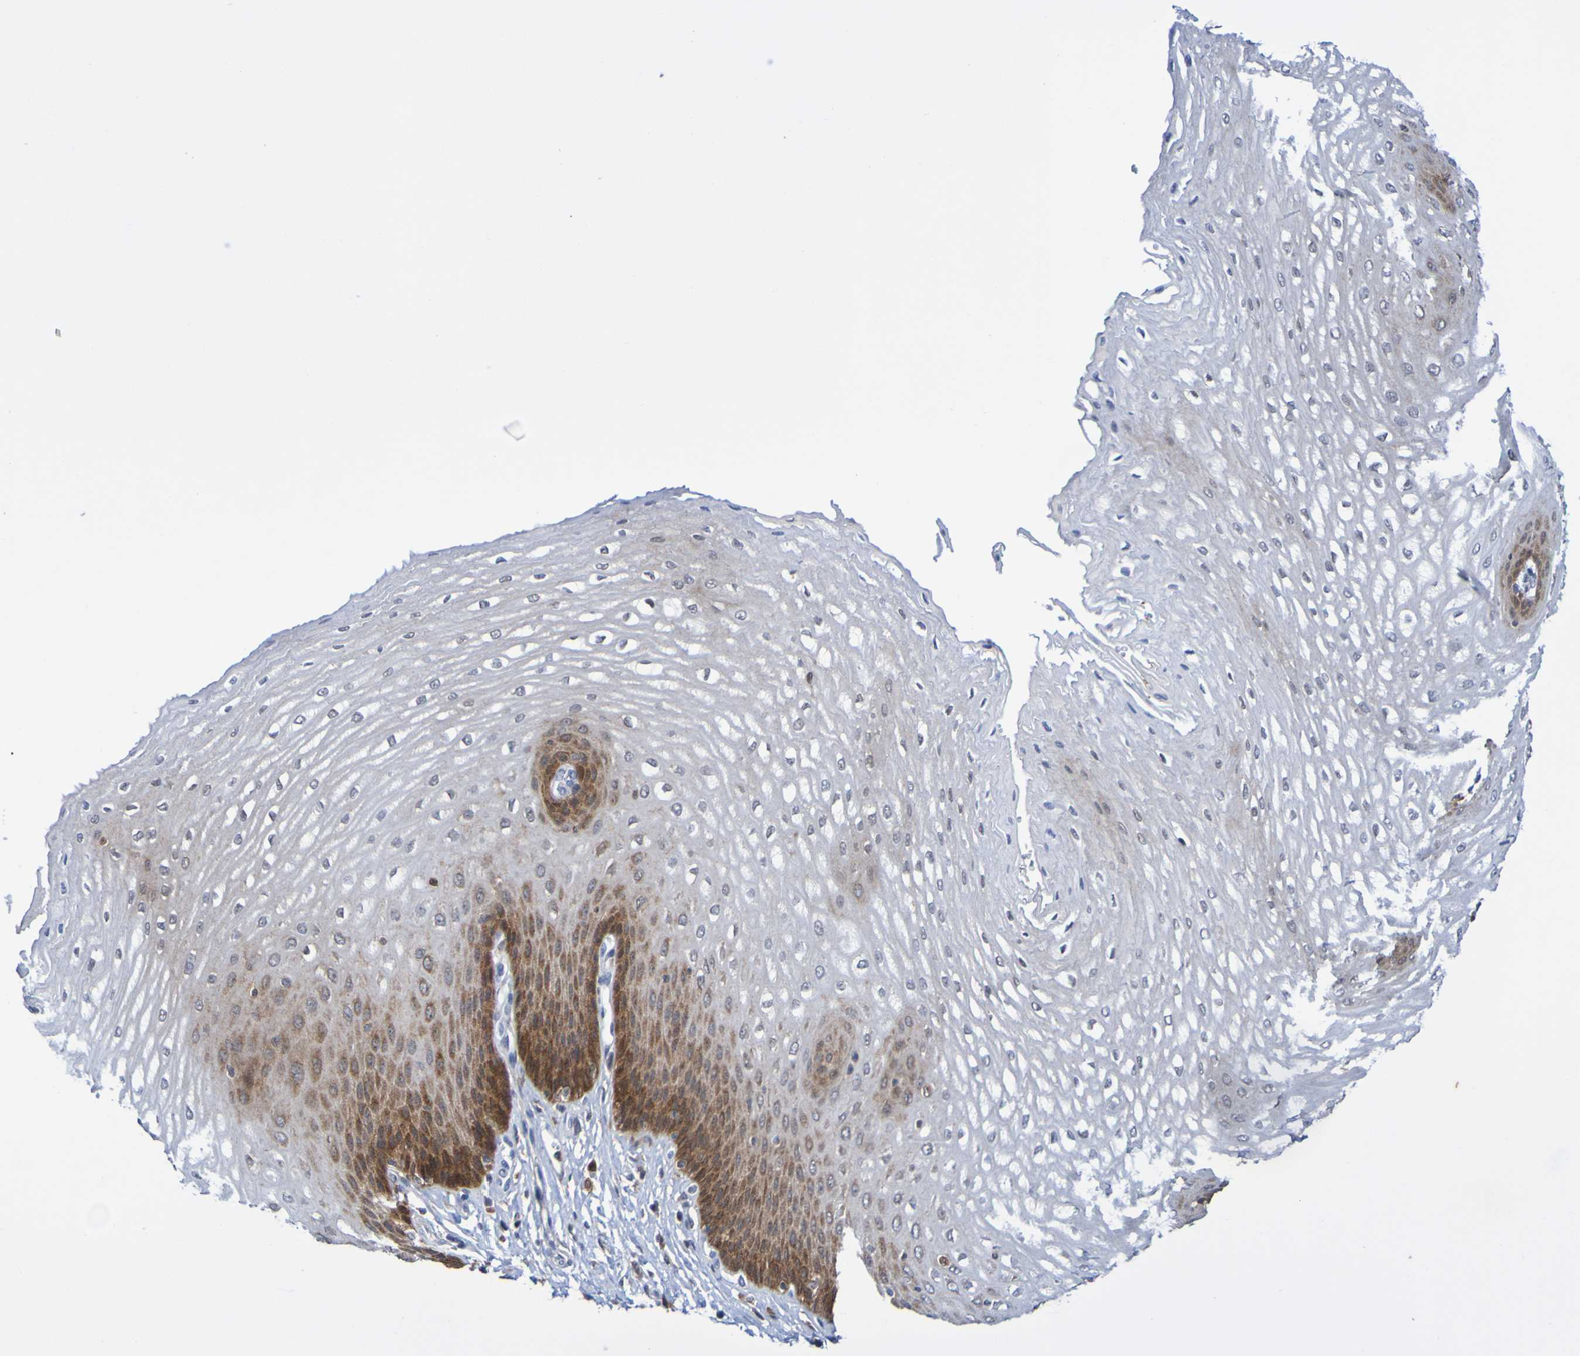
{"staining": {"intensity": "strong", "quantity": "<25%", "location": "cytoplasmic/membranous"}, "tissue": "esophagus", "cell_type": "Squamous epithelial cells", "image_type": "normal", "snomed": [{"axis": "morphology", "description": "Normal tissue, NOS"}, {"axis": "topography", "description": "Esophagus"}], "caption": "Squamous epithelial cells demonstrate strong cytoplasmic/membranous expression in about <25% of cells in normal esophagus.", "gene": "ATIC", "patient": {"sex": "male", "age": 54}}